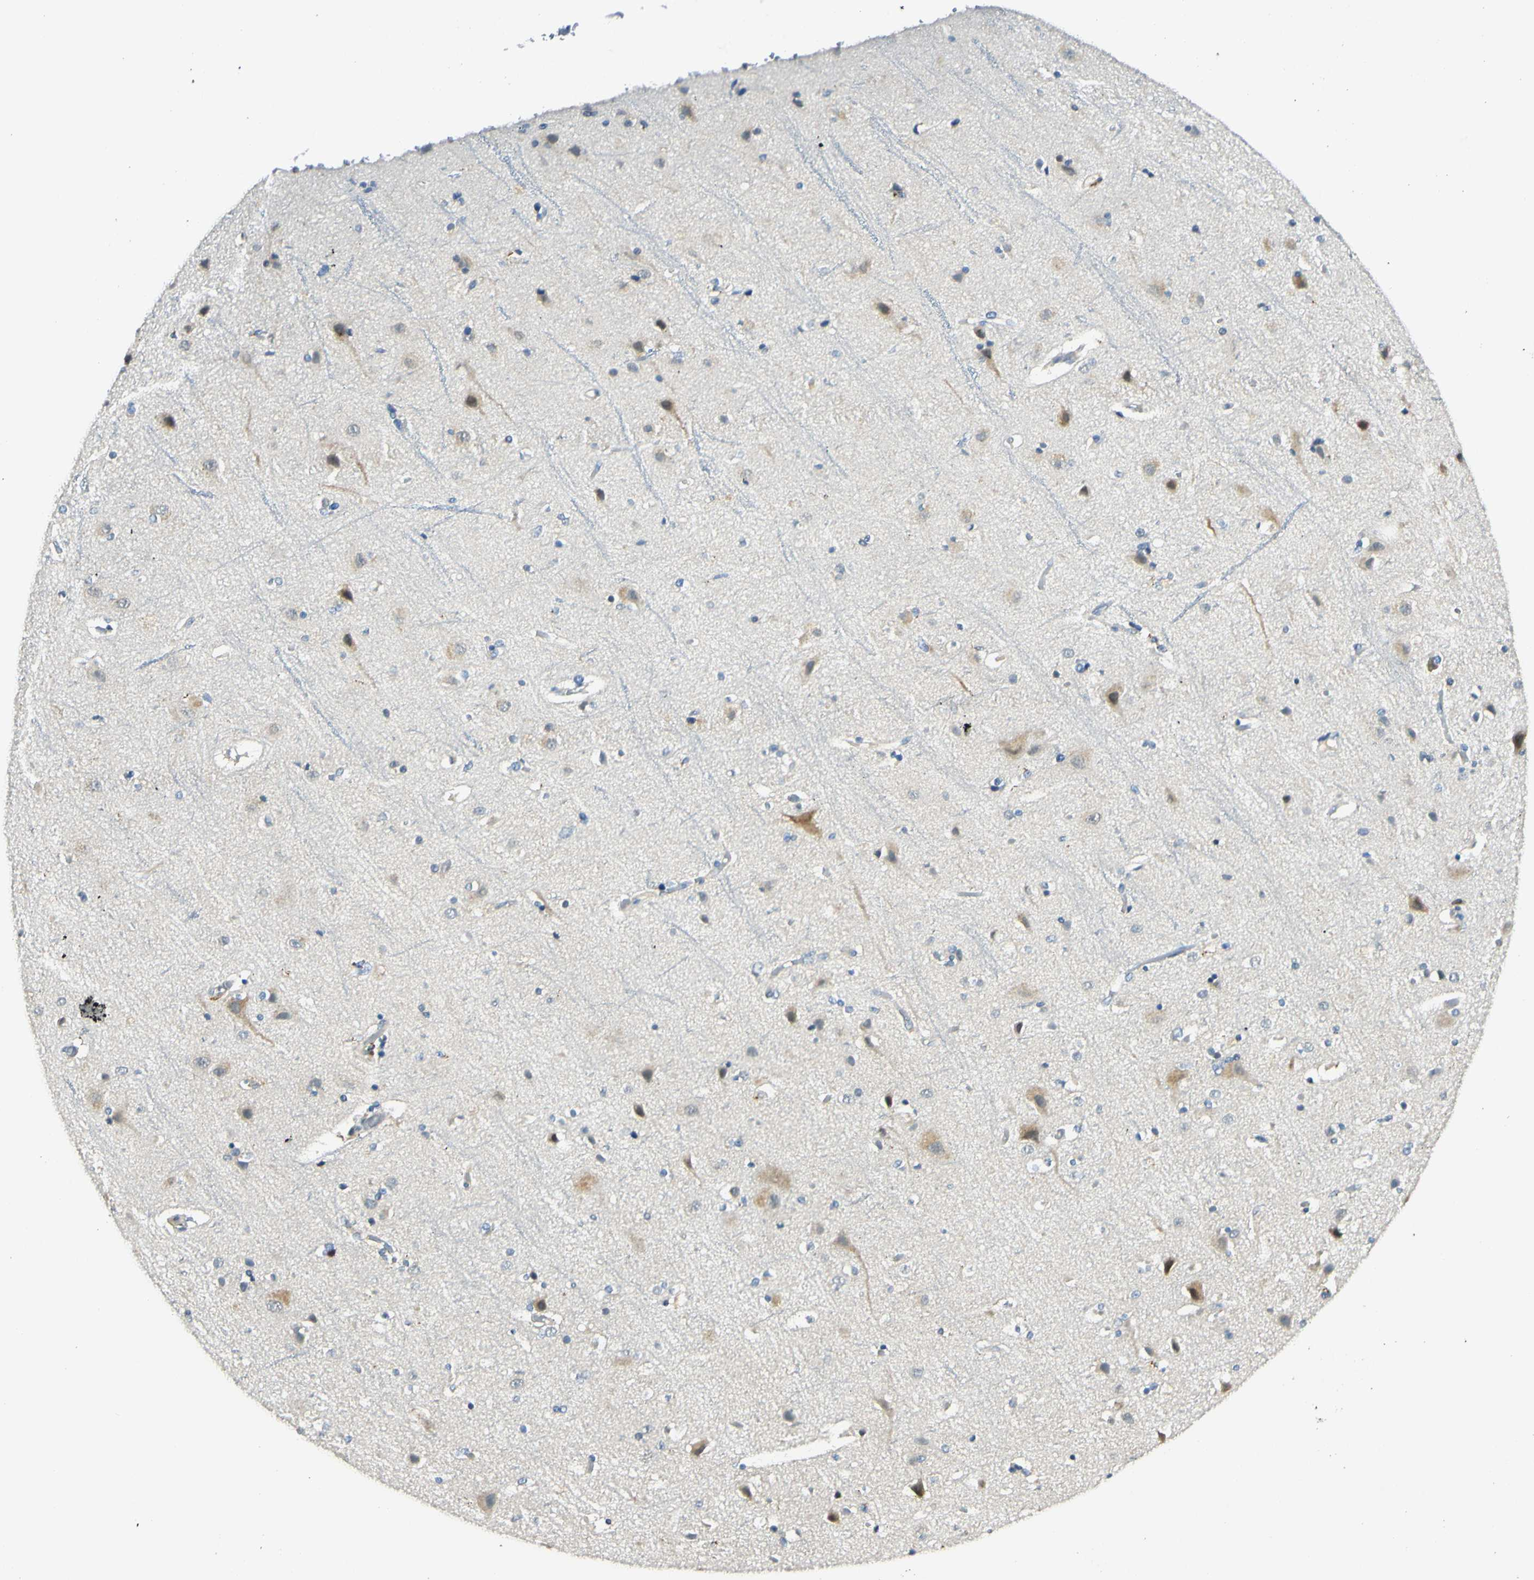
{"staining": {"intensity": "negative", "quantity": "none", "location": "none"}, "tissue": "cerebral cortex", "cell_type": "Endothelial cells", "image_type": "normal", "snomed": [{"axis": "morphology", "description": "Normal tissue, NOS"}, {"axis": "topography", "description": "Cerebral cortex"}], "caption": "Endothelial cells show no significant protein expression in unremarkable cerebral cortex.", "gene": "LAMA3", "patient": {"sex": "female", "age": 54}}